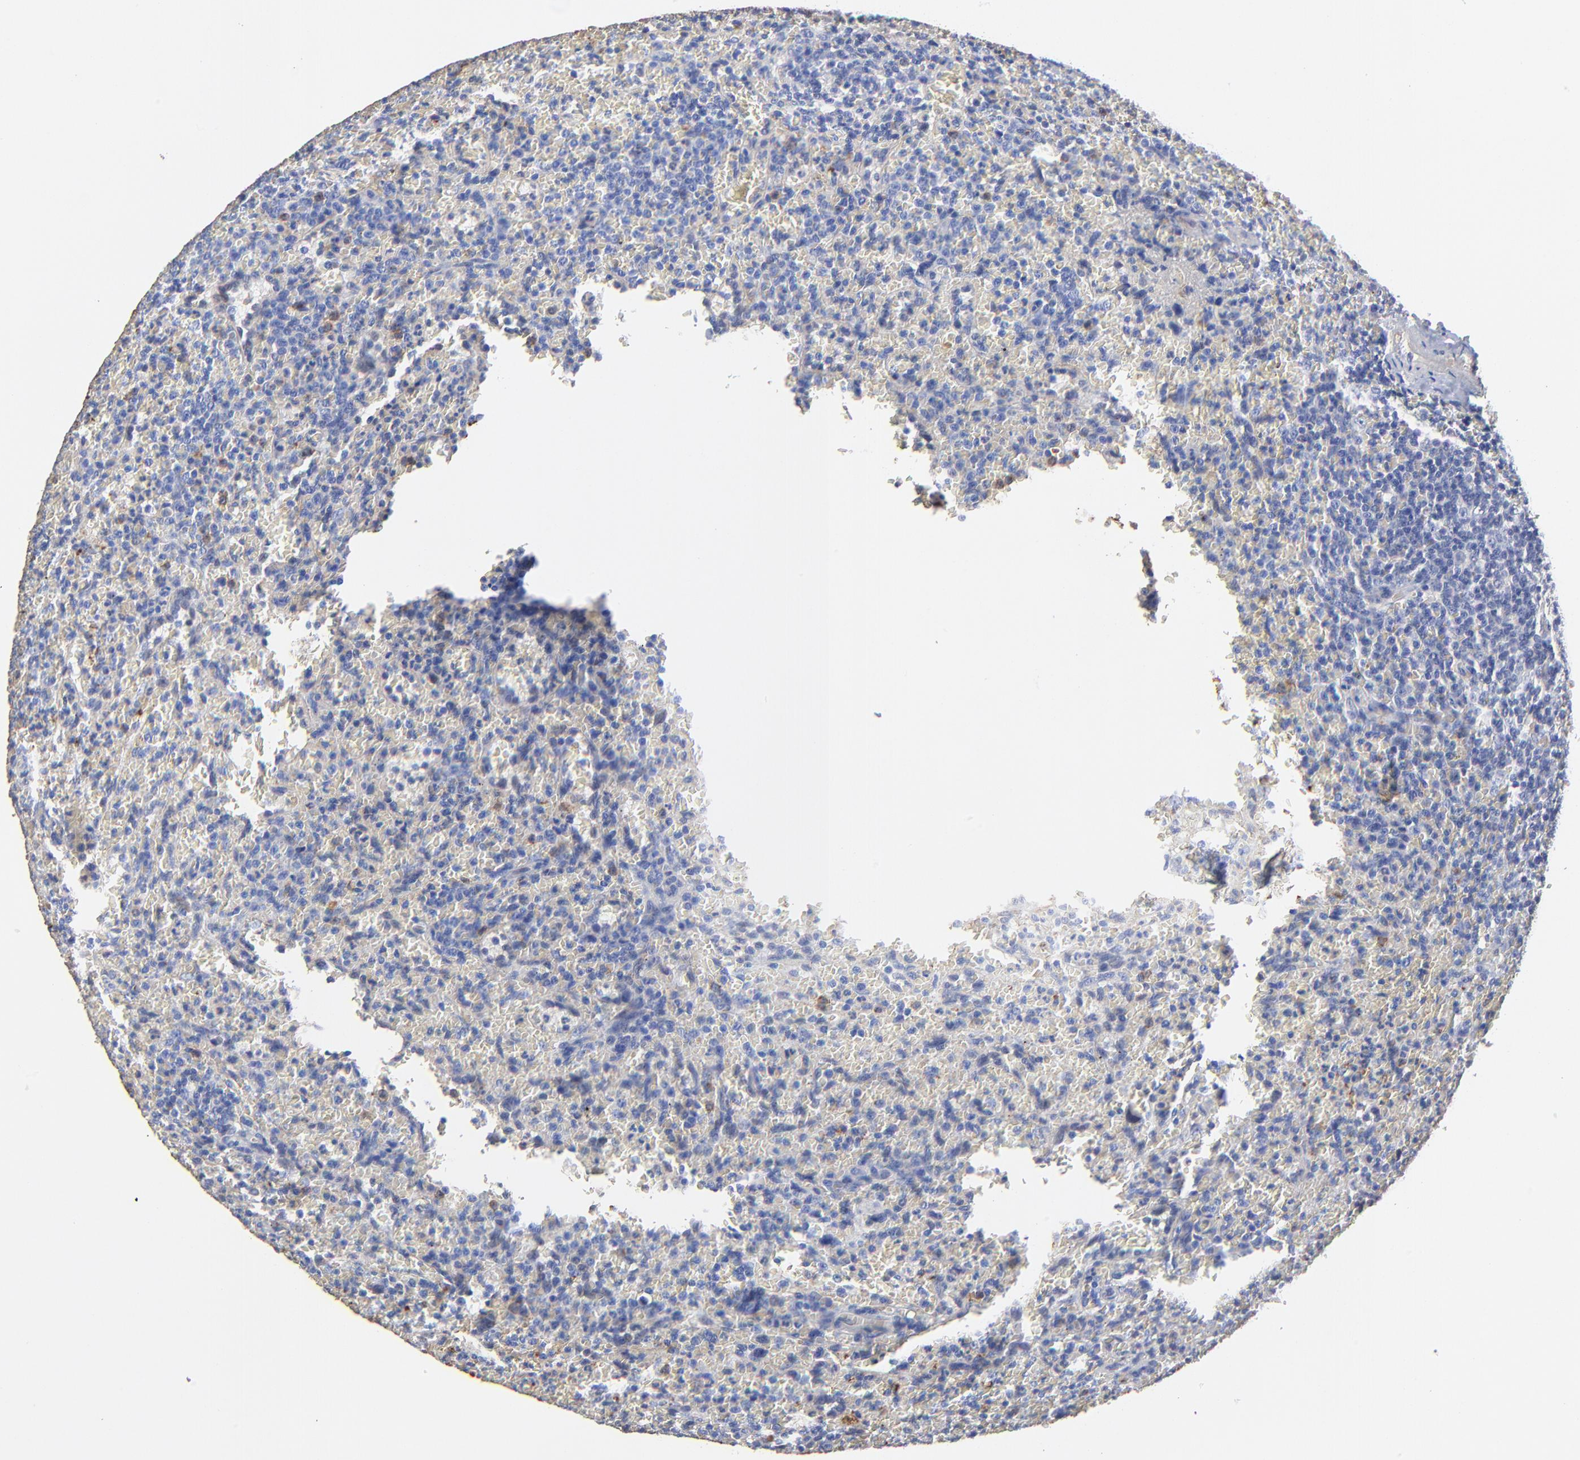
{"staining": {"intensity": "negative", "quantity": "none", "location": "none"}, "tissue": "lymphoma", "cell_type": "Tumor cells", "image_type": "cancer", "snomed": [{"axis": "morphology", "description": "Malignant lymphoma, non-Hodgkin's type, Low grade"}, {"axis": "topography", "description": "Spleen"}], "caption": "Protein analysis of malignant lymphoma, non-Hodgkin's type (low-grade) displays no significant expression in tumor cells.", "gene": "TAGLN2", "patient": {"sex": "female", "age": 64}}